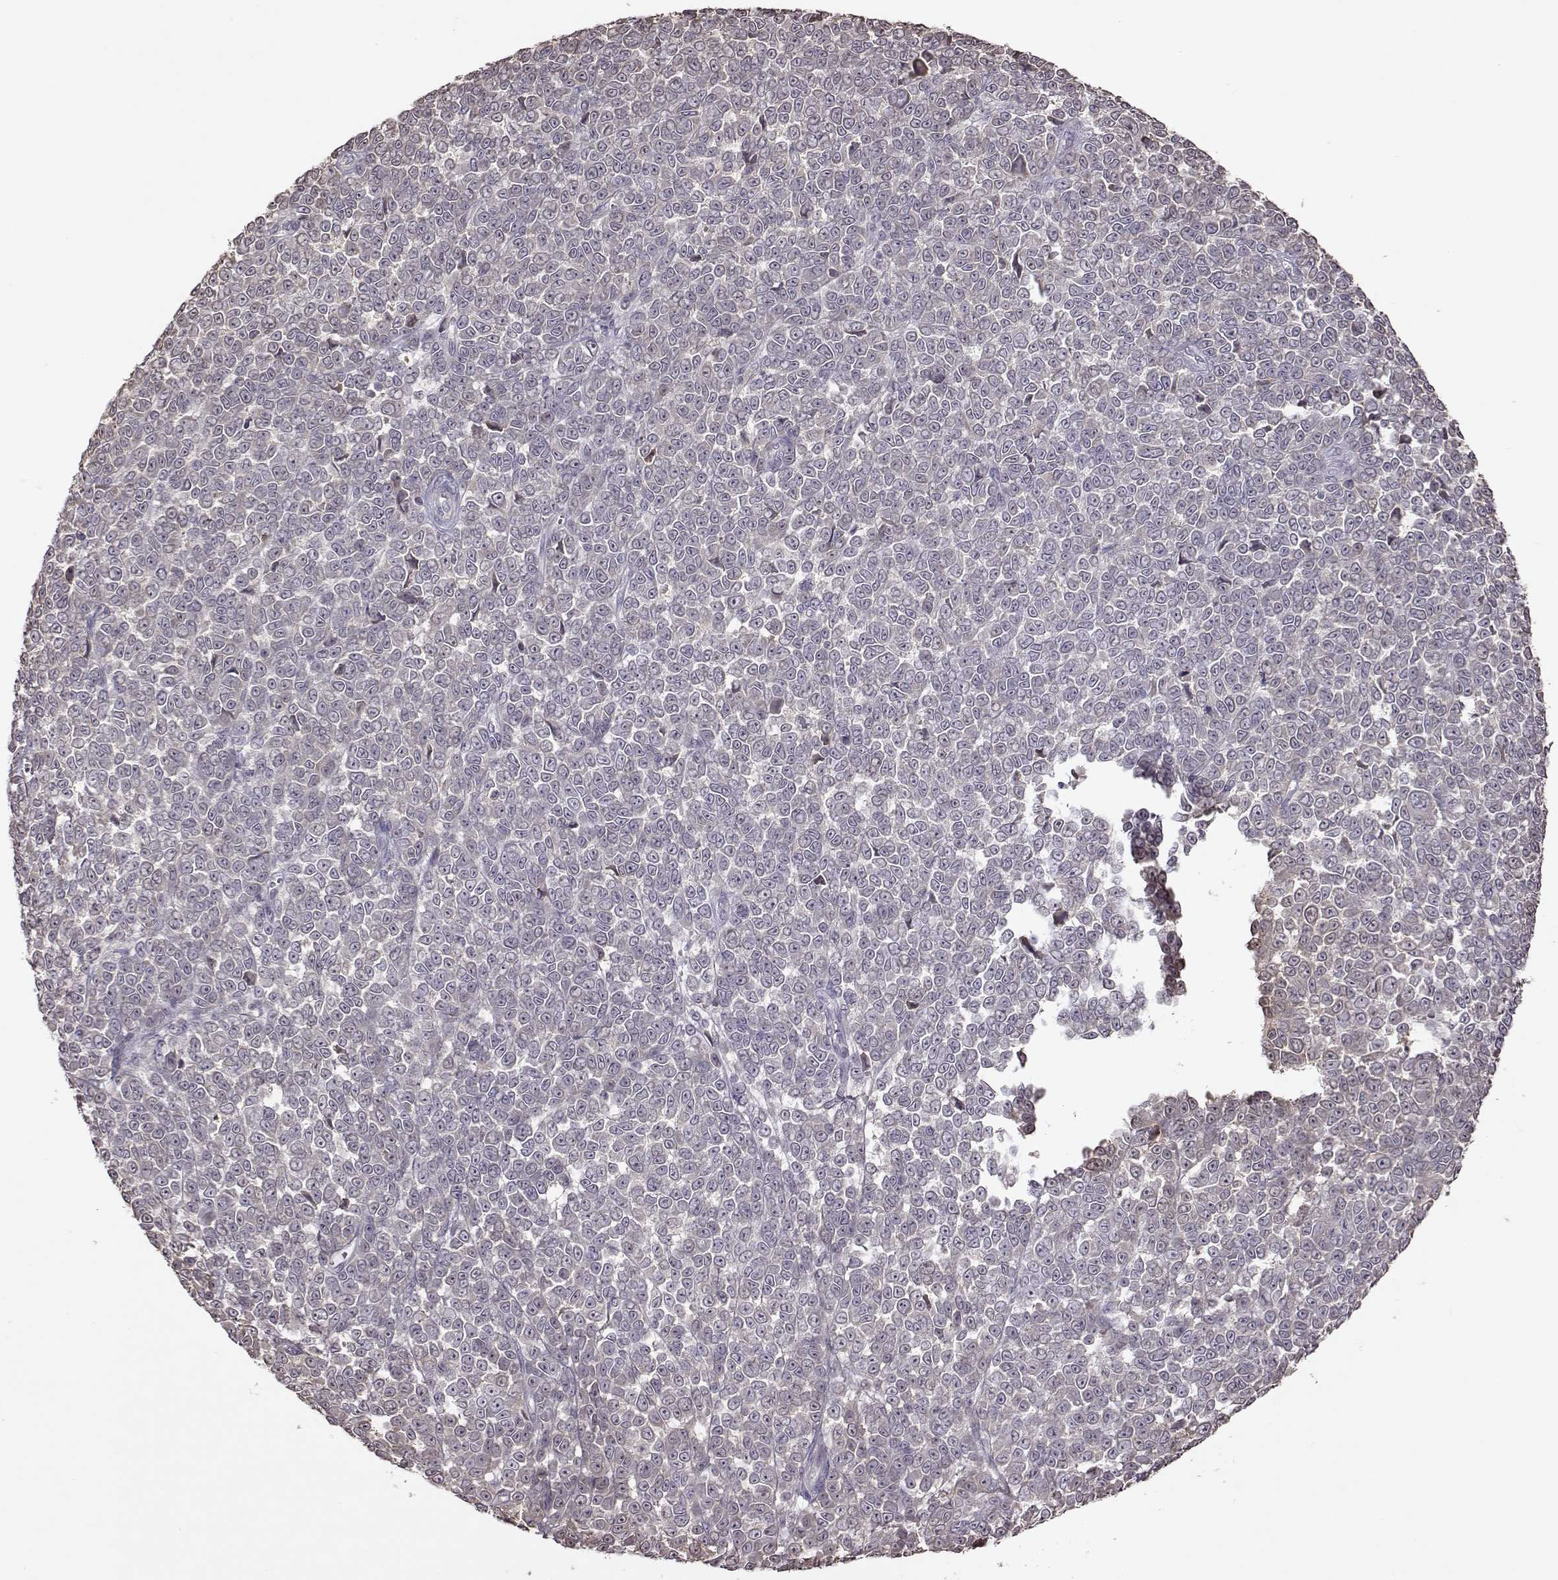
{"staining": {"intensity": "negative", "quantity": "none", "location": "none"}, "tissue": "melanoma", "cell_type": "Tumor cells", "image_type": "cancer", "snomed": [{"axis": "morphology", "description": "Malignant melanoma, NOS"}, {"axis": "topography", "description": "Skin"}], "caption": "DAB (3,3'-diaminobenzidine) immunohistochemical staining of melanoma displays no significant expression in tumor cells.", "gene": "CRB1", "patient": {"sex": "female", "age": 95}}